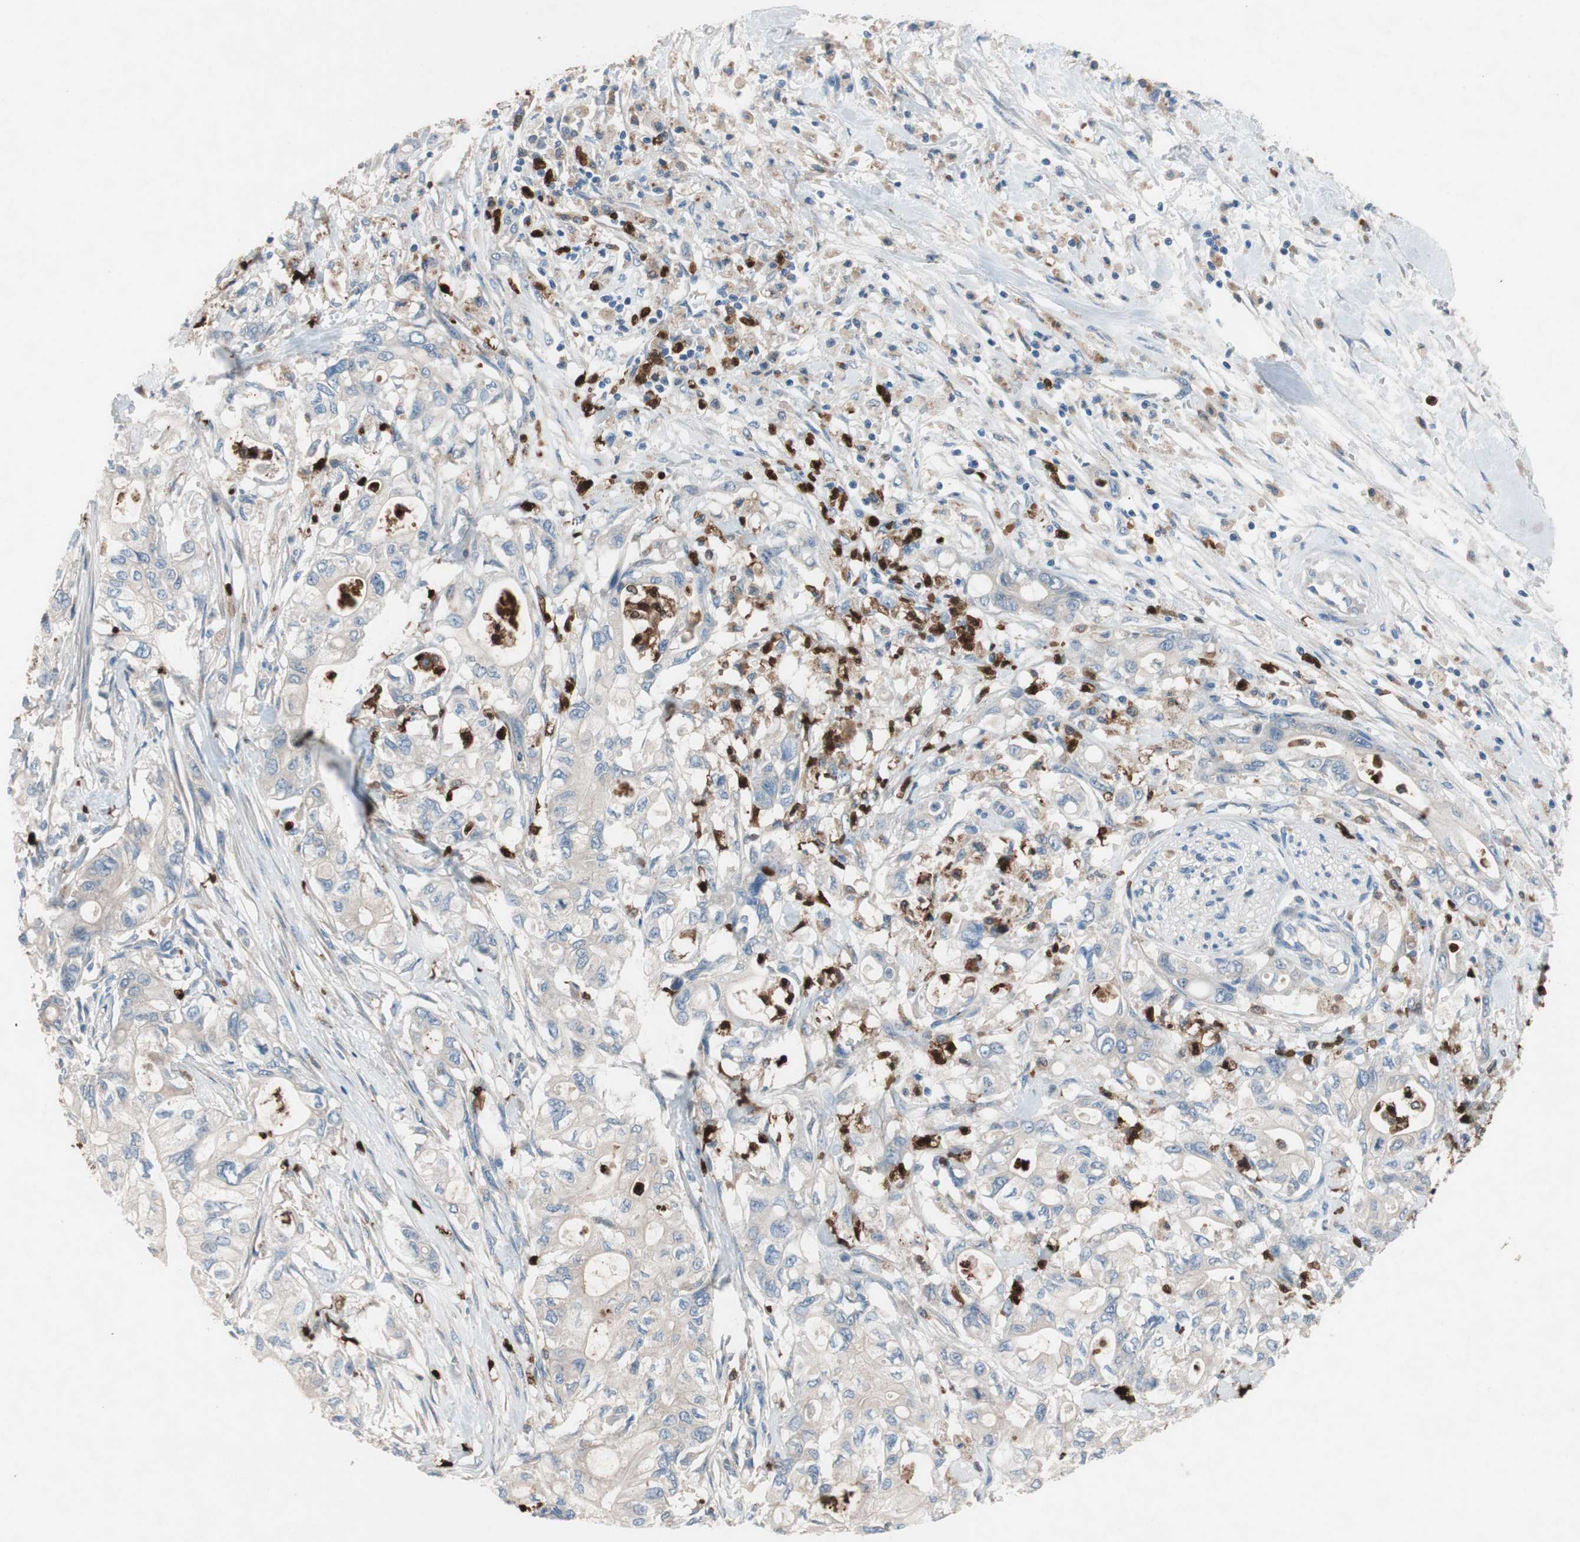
{"staining": {"intensity": "weak", "quantity": "<25%", "location": "cytoplasmic/membranous"}, "tissue": "pancreatic cancer", "cell_type": "Tumor cells", "image_type": "cancer", "snomed": [{"axis": "morphology", "description": "Adenocarcinoma, NOS"}, {"axis": "topography", "description": "Pancreas"}], "caption": "A high-resolution photomicrograph shows immunohistochemistry staining of pancreatic adenocarcinoma, which shows no significant positivity in tumor cells.", "gene": "CLEC4D", "patient": {"sex": "male", "age": 79}}